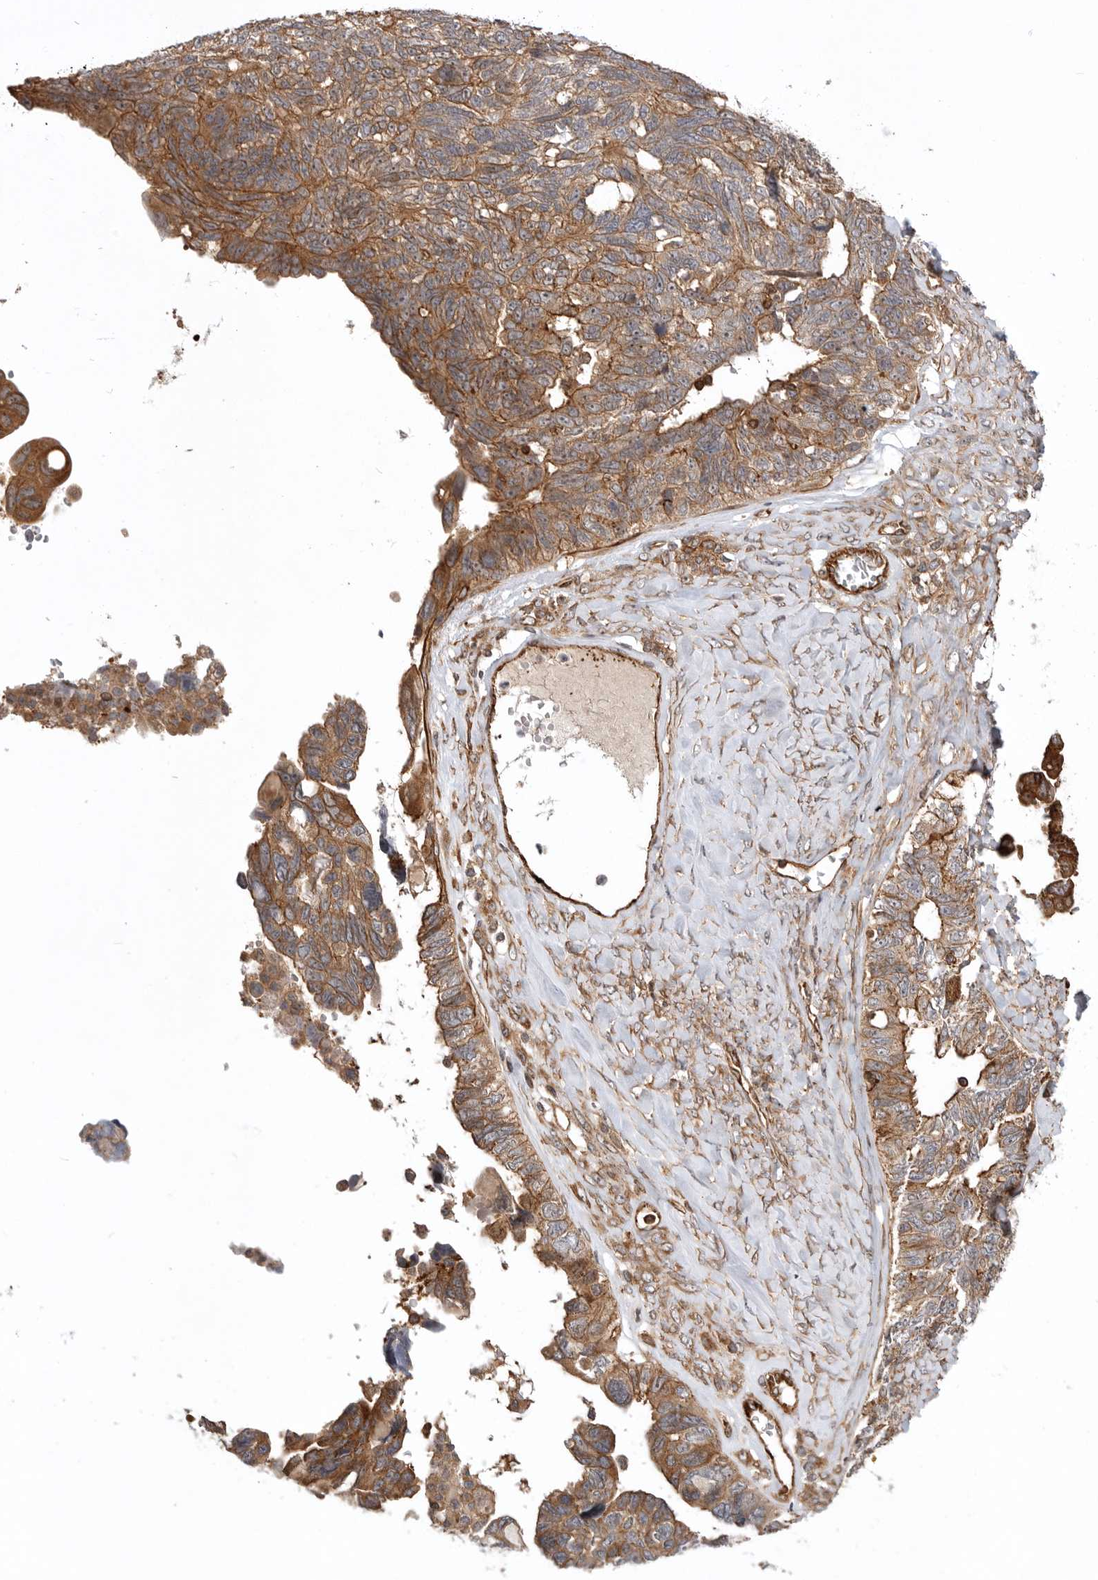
{"staining": {"intensity": "moderate", "quantity": ">75%", "location": "cytoplasmic/membranous"}, "tissue": "ovarian cancer", "cell_type": "Tumor cells", "image_type": "cancer", "snomed": [{"axis": "morphology", "description": "Cystadenocarcinoma, serous, NOS"}, {"axis": "topography", "description": "Ovary"}], "caption": "This image exhibits immunohistochemistry staining of serous cystadenocarcinoma (ovarian), with medium moderate cytoplasmic/membranous staining in about >75% of tumor cells.", "gene": "GPATCH2", "patient": {"sex": "female", "age": 79}}